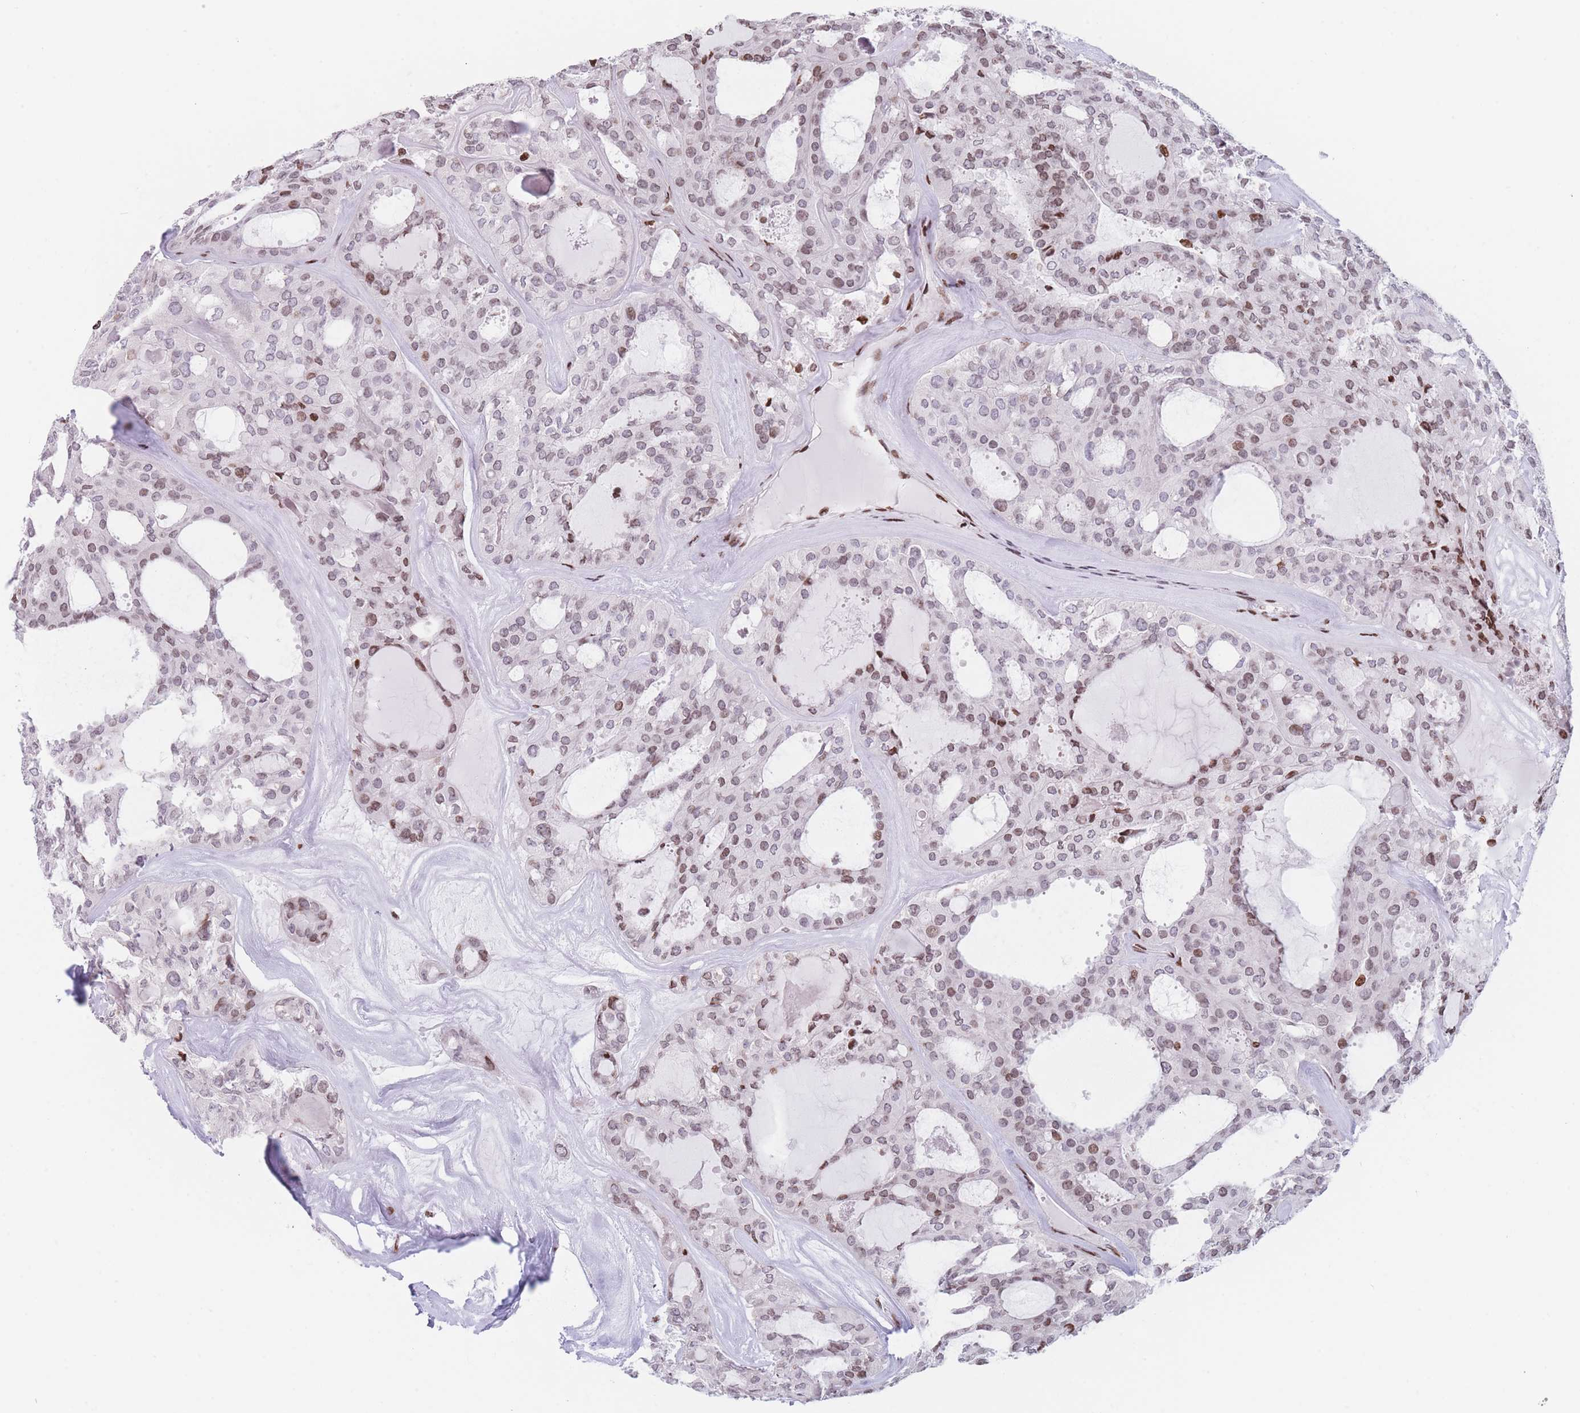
{"staining": {"intensity": "moderate", "quantity": "25%-75%", "location": "nuclear"}, "tissue": "thyroid cancer", "cell_type": "Tumor cells", "image_type": "cancer", "snomed": [{"axis": "morphology", "description": "Follicular adenoma carcinoma, NOS"}, {"axis": "topography", "description": "Thyroid gland"}], "caption": "Immunohistochemical staining of thyroid cancer reveals moderate nuclear protein staining in approximately 25%-75% of tumor cells.", "gene": "AK9", "patient": {"sex": "male", "age": 75}}